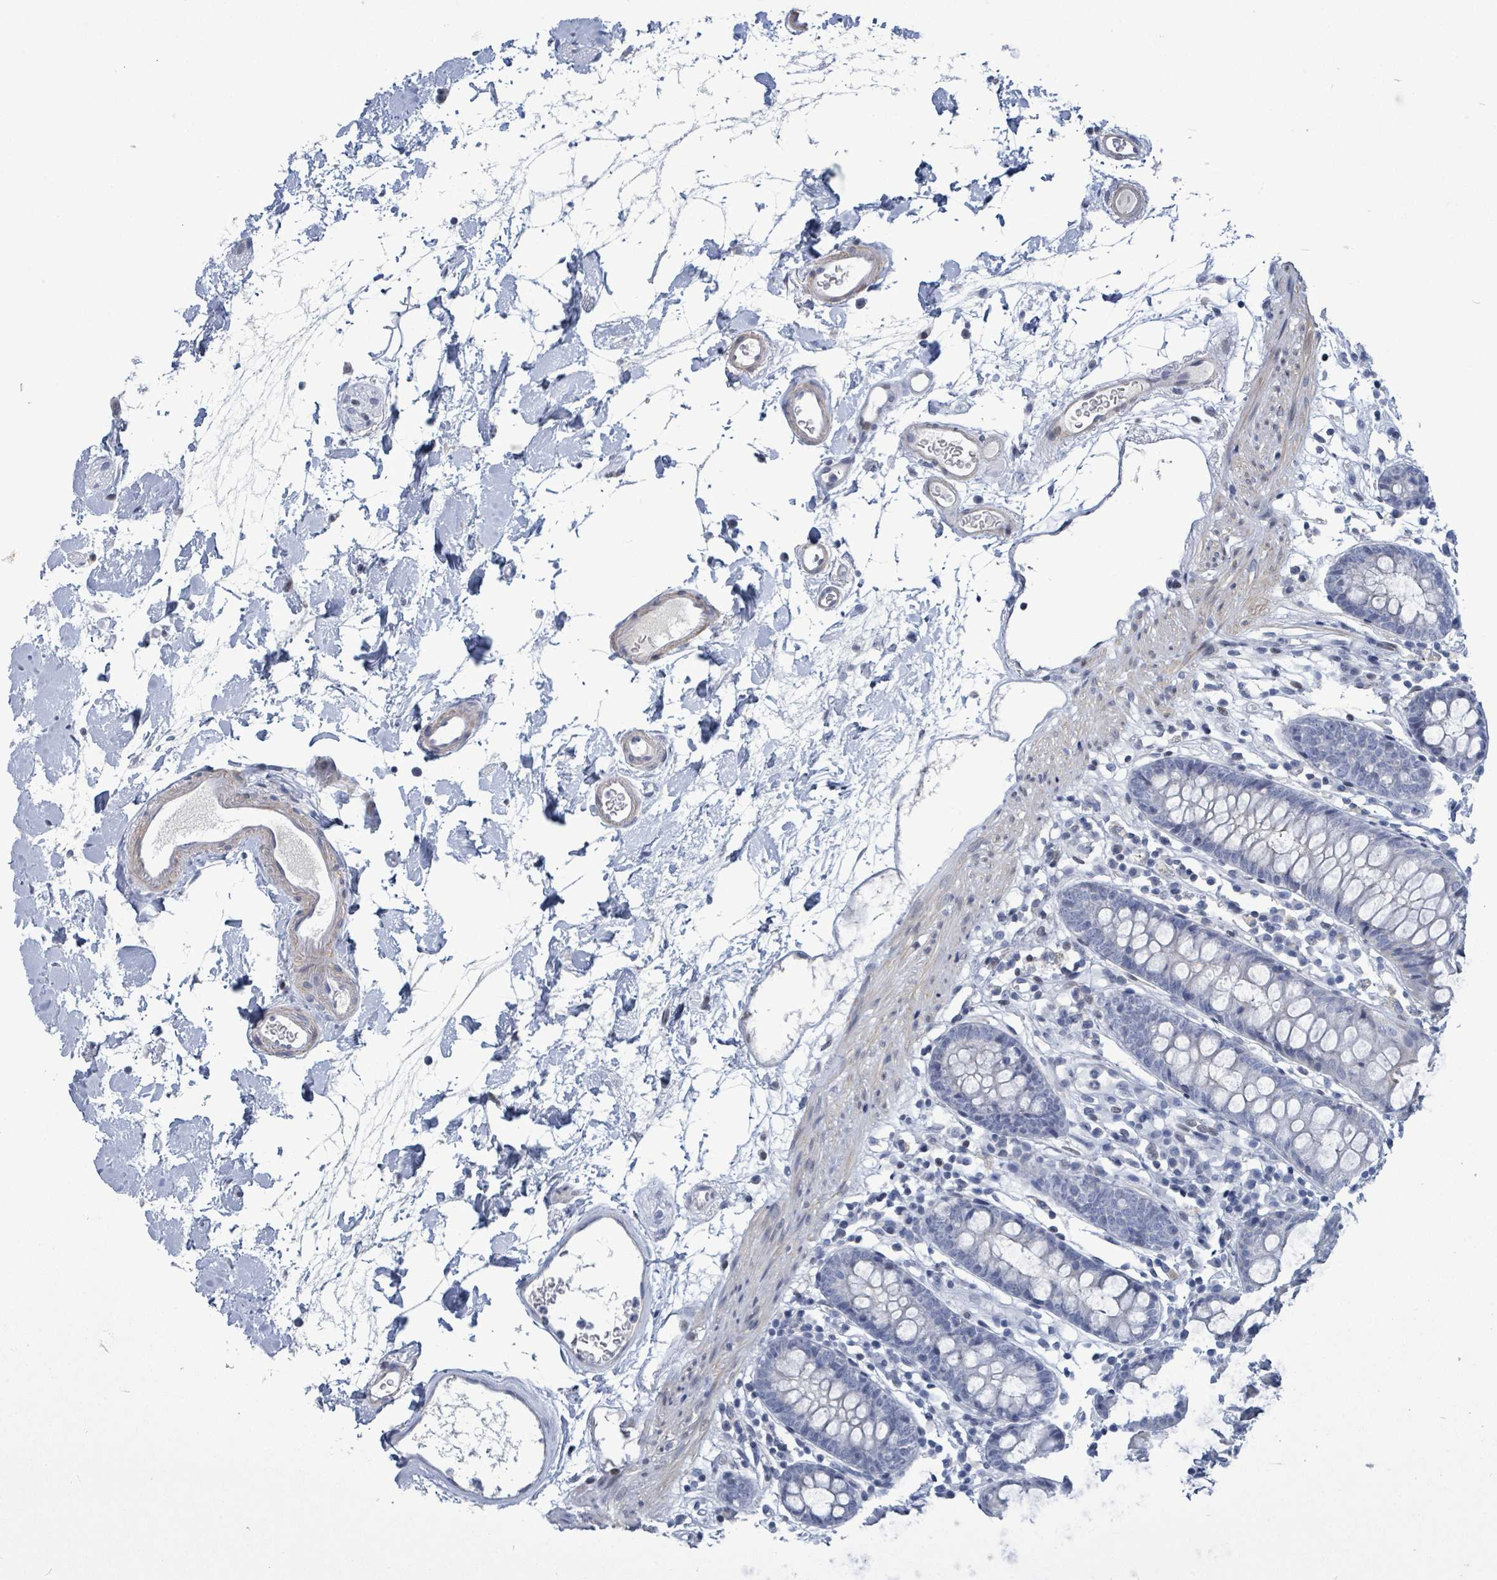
{"staining": {"intensity": "negative", "quantity": "none", "location": "none"}, "tissue": "colon", "cell_type": "Endothelial cells", "image_type": "normal", "snomed": [{"axis": "morphology", "description": "Normal tissue, NOS"}, {"axis": "topography", "description": "Colon"}], "caption": "This is an IHC photomicrograph of unremarkable human colon. There is no expression in endothelial cells.", "gene": "NTN3", "patient": {"sex": "female", "age": 84}}